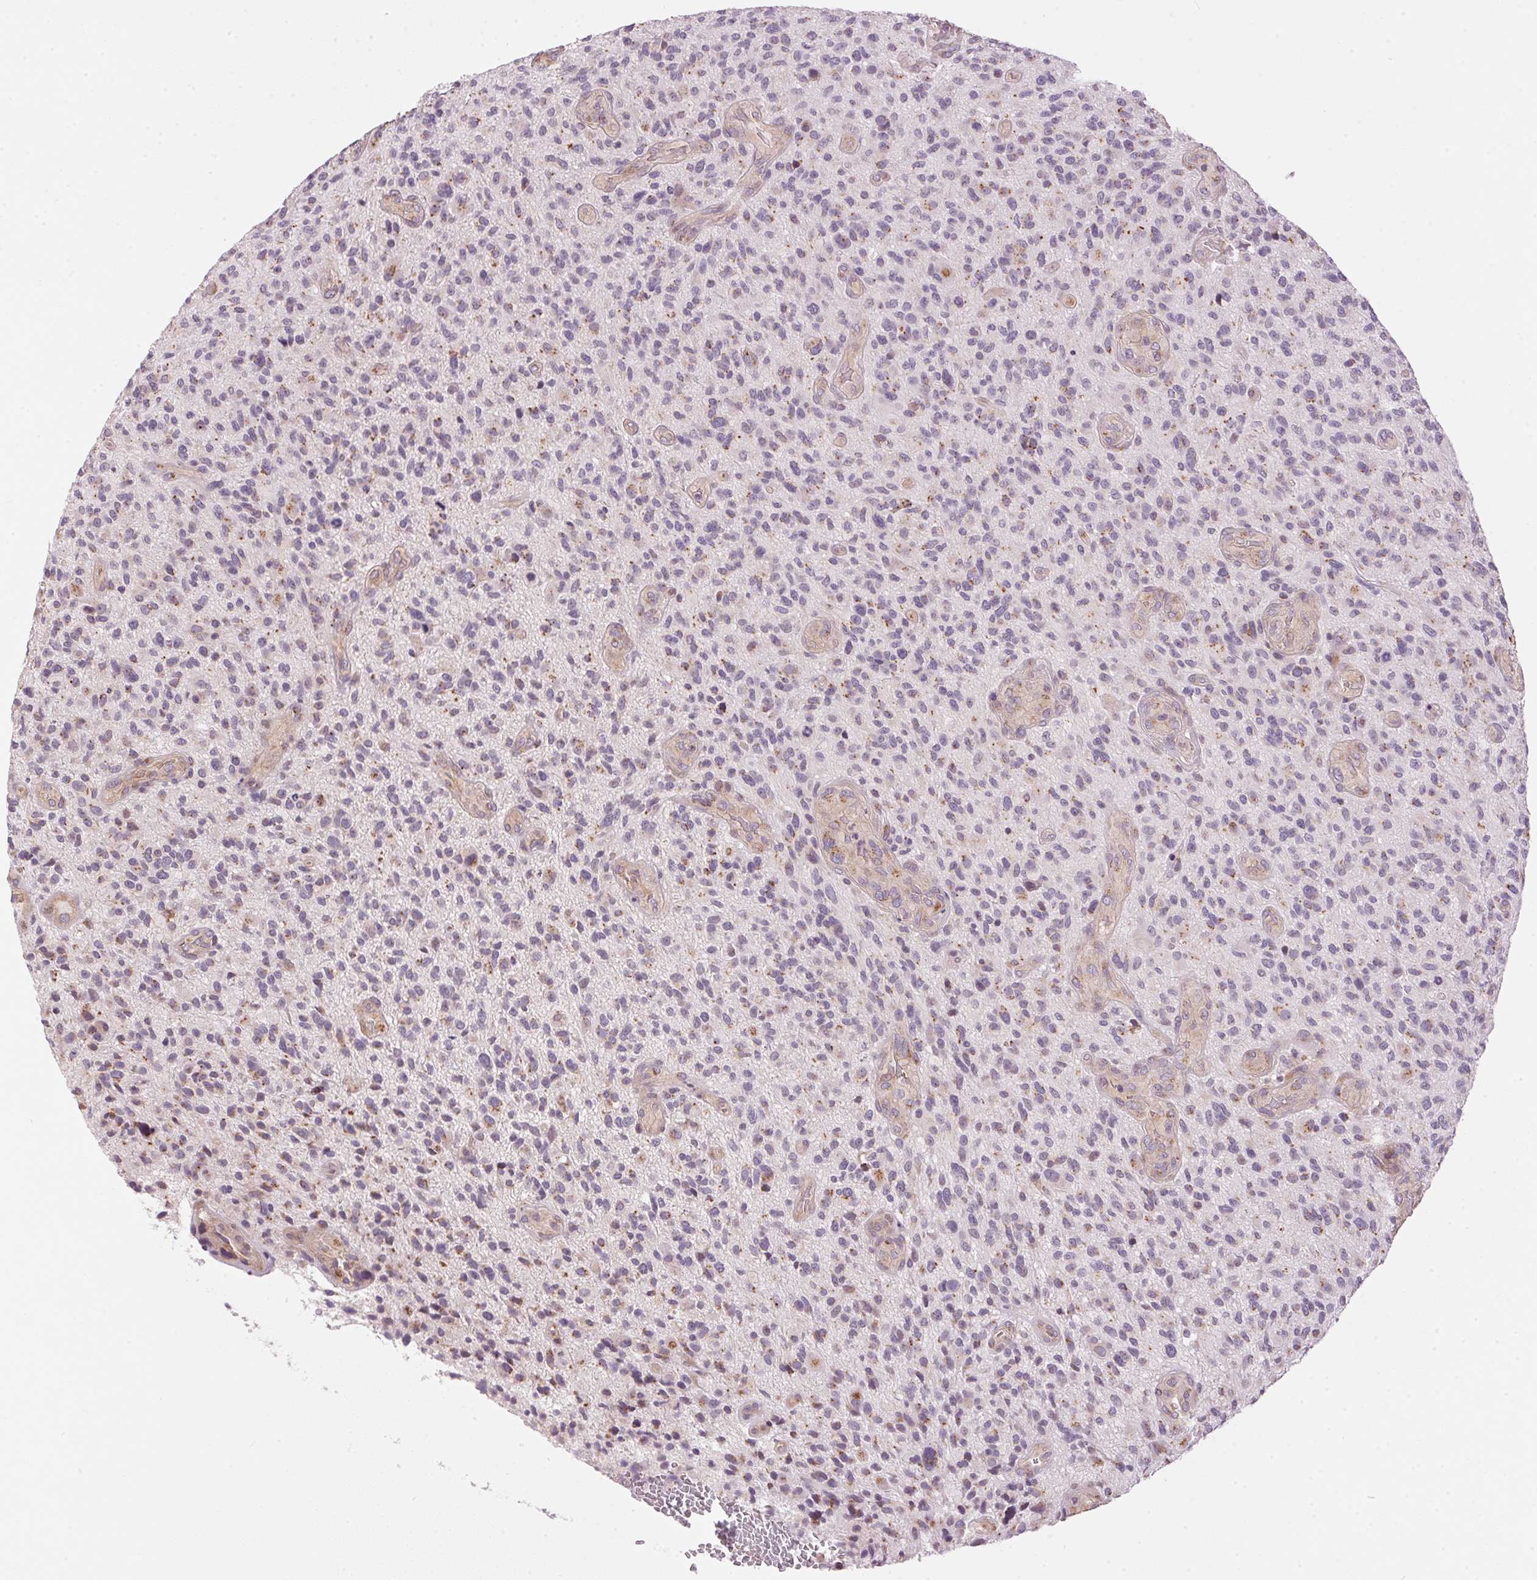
{"staining": {"intensity": "negative", "quantity": "none", "location": "none"}, "tissue": "glioma", "cell_type": "Tumor cells", "image_type": "cancer", "snomed": [{"axis": "morphology", "description": "Glioma, malignant, High grade"}, {"axis": "topography", "description": "Brain"}], "caption": "This is a histopathology image of immunohistochemistry staining of malignant high-grade glioma, which shows no positivity in tumor cells.", "gene": "GOLPH3", "patient": {"sex": "male", "age": 47}}